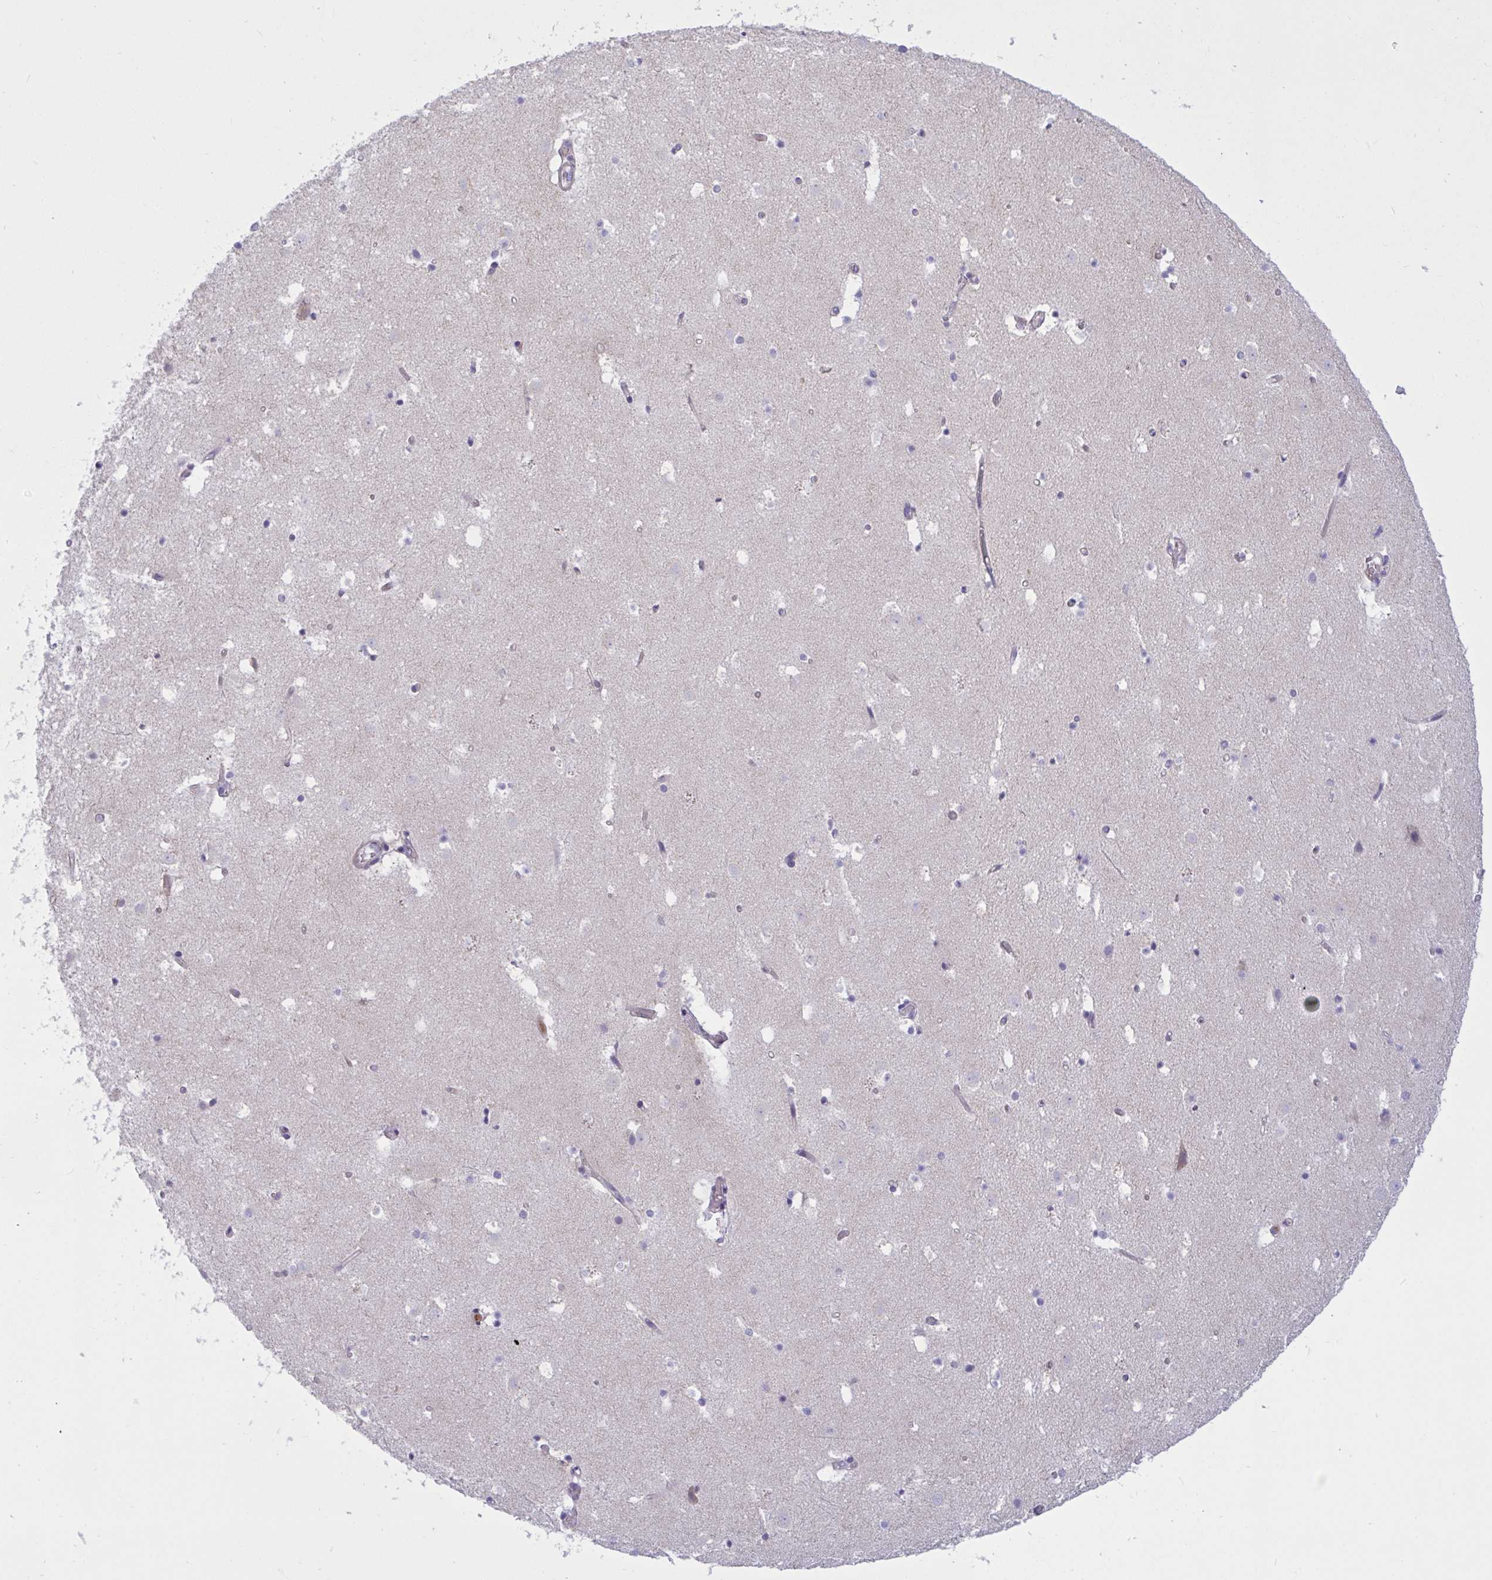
{"staining": {"intensity": "negative", "quantity": "none", "location": "none"}, "tissue": "caudate", "cell_type": "Glial cells", "image_type": "normal", "snomed": [{"axis": "morphology", "description": "Normal tissue, NOS"}, {"axis": "topography", "description": "Lateral ventricle wall"}], "caption": "High magnification brightfield microscopy of unremarkable caudate stained with DAB (brown) and counterstained with hematoxylin (blue): glial cells show no significant expression.", "gene": "OXLD1", "patient": {"sex": "male", "age": 37}}